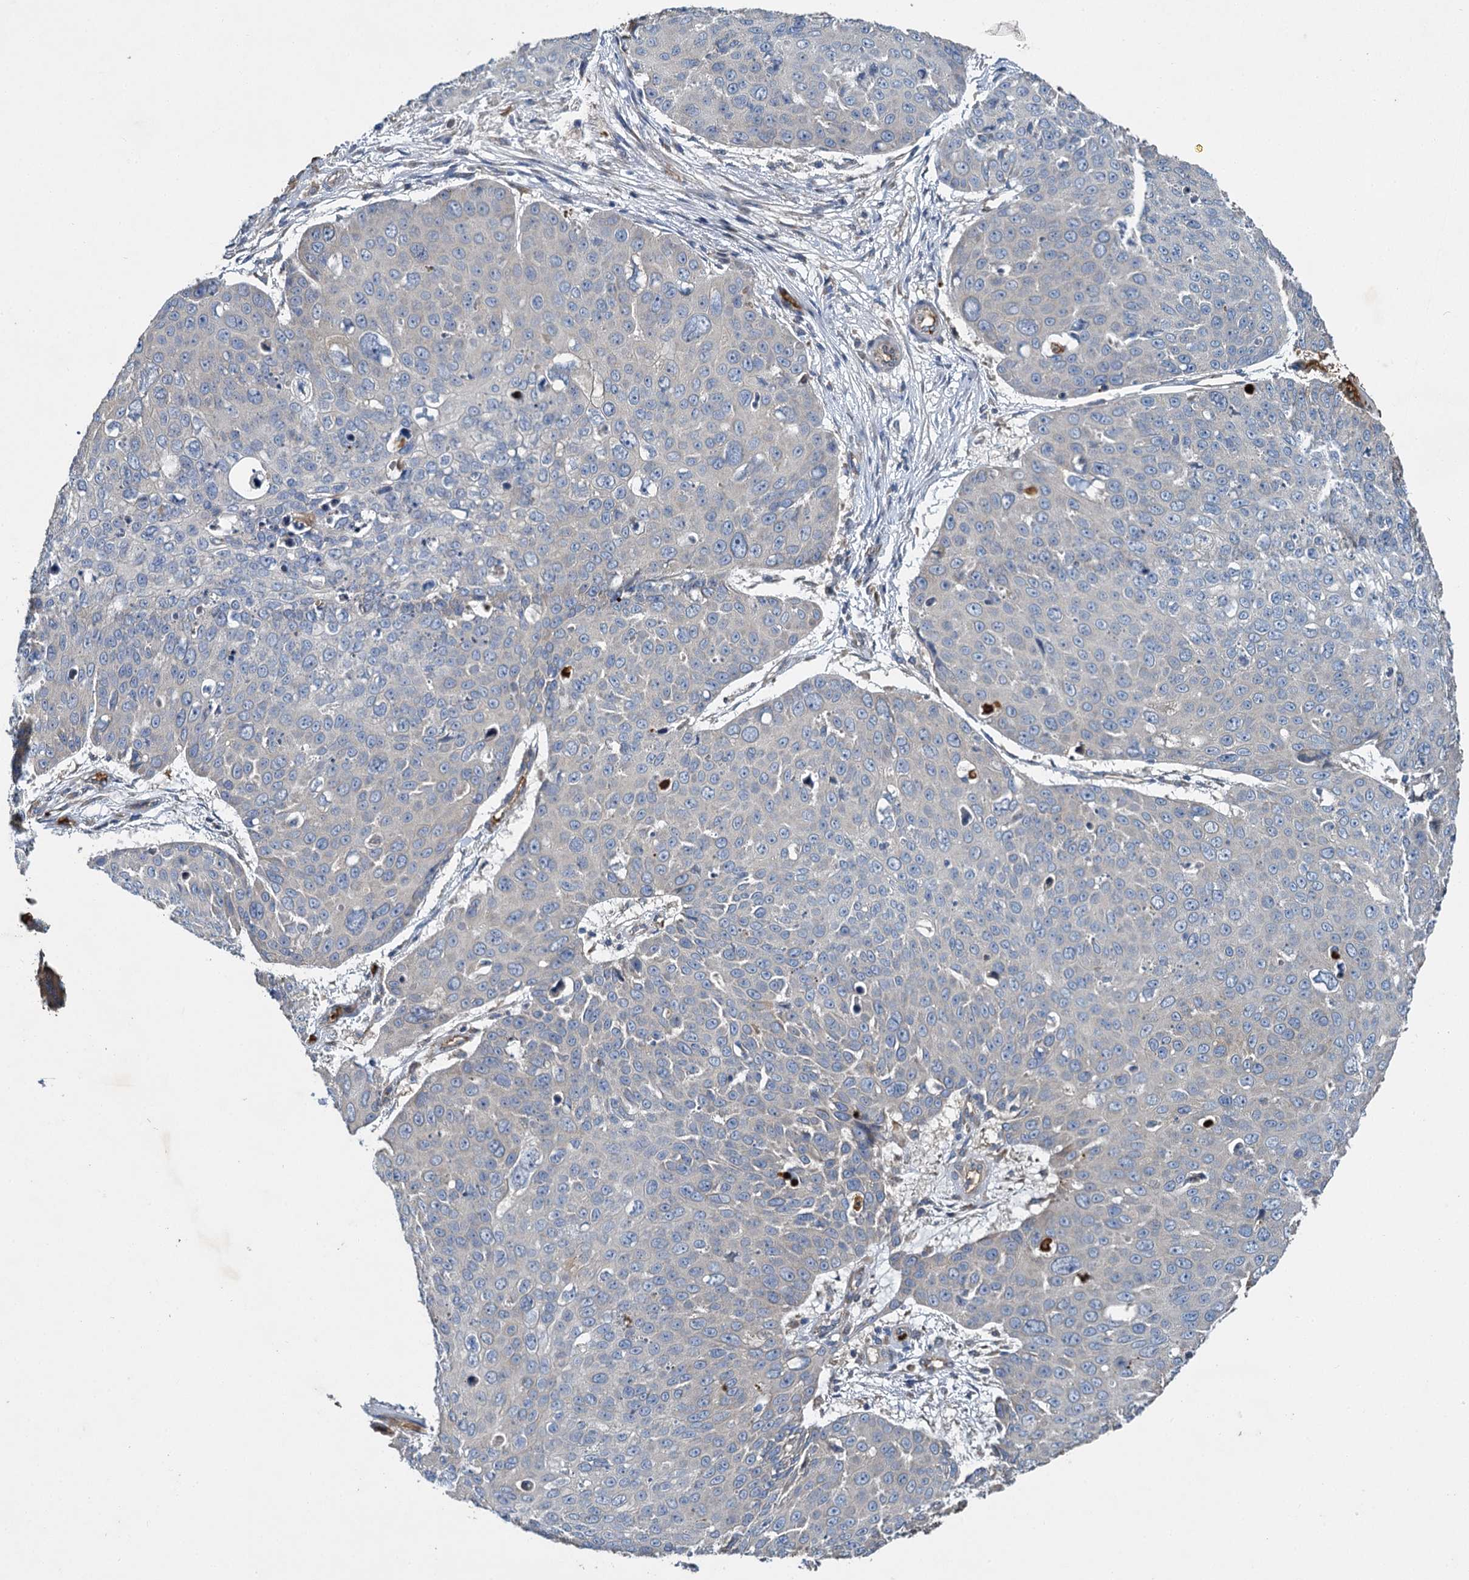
{"staining": {"intensity": "negative", "quantity": "none", "location": "none"}, "tissue": "skin cancer", "cell_type": "Tumor cells", "image_type": "cancer", "snomed": [{"axis": "morphology", "description": "Squamous cell carcinoma, NOS"}, {"axis": "topography", "description": "Skin"}], "caption": "A micrograph of skin squamous cell carcinoma stained for a protein displays no brown staining in tumor cells.", "gene": "BCS1L", "patient": {"sex": "male", "age": 71}}